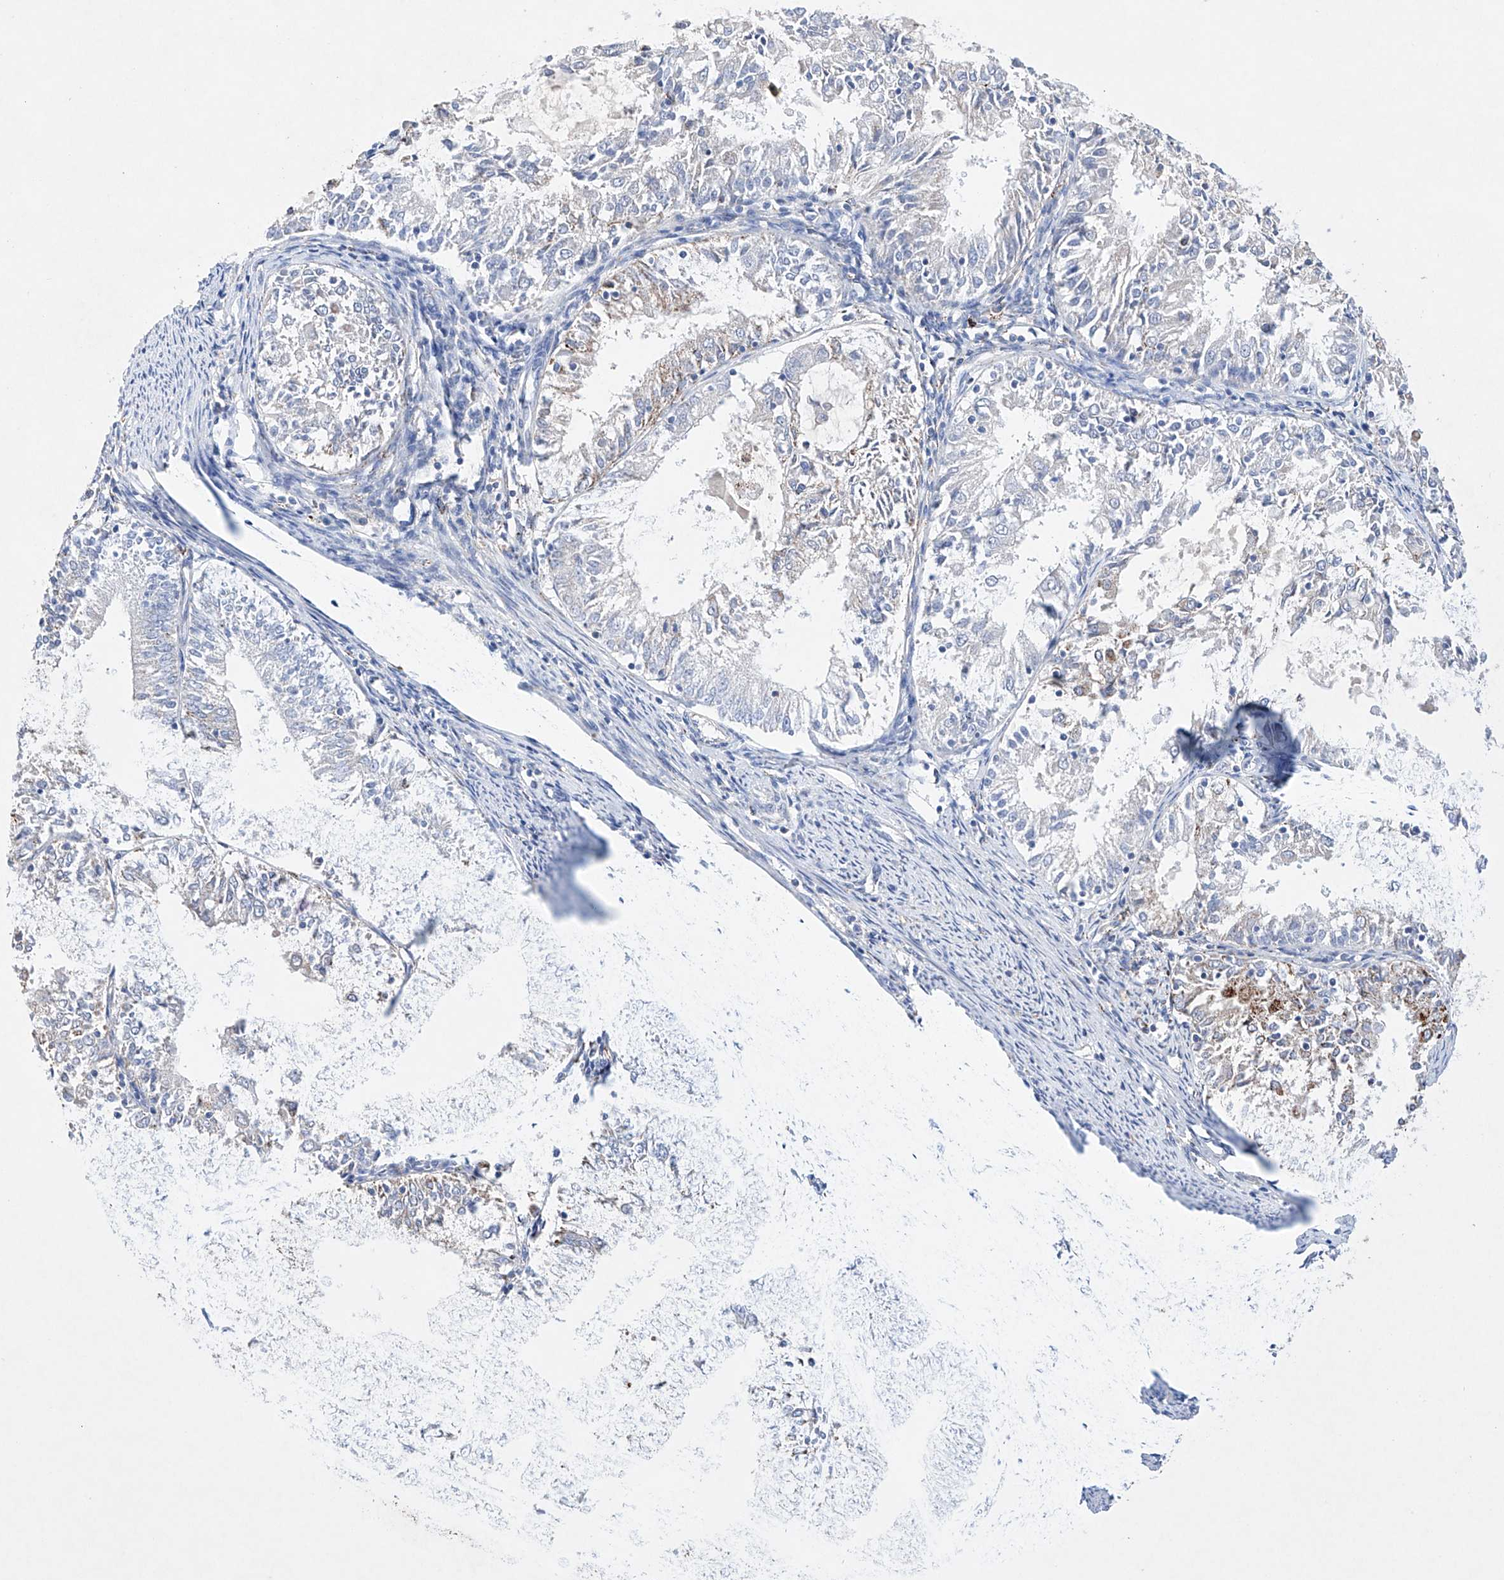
{"staining": {"intensity": "negative", "quantity": "none", "location": "none"}, "tissue": "endometrial cancer", "cell_type": "Tumor cells", "image_type": "cancer", "snomed": [{"axis": "morphology", "description": "Adenocarcinoma, NOS"}, {"axis": "topography", "description": "Endometrium"}], "caption": "A histopathology image of human endometrial cancer (adenocarcinoma) is negative for staining in tumor cells.", "gene": "NRROS", "patient": {"sex": "female", "age": 57}}